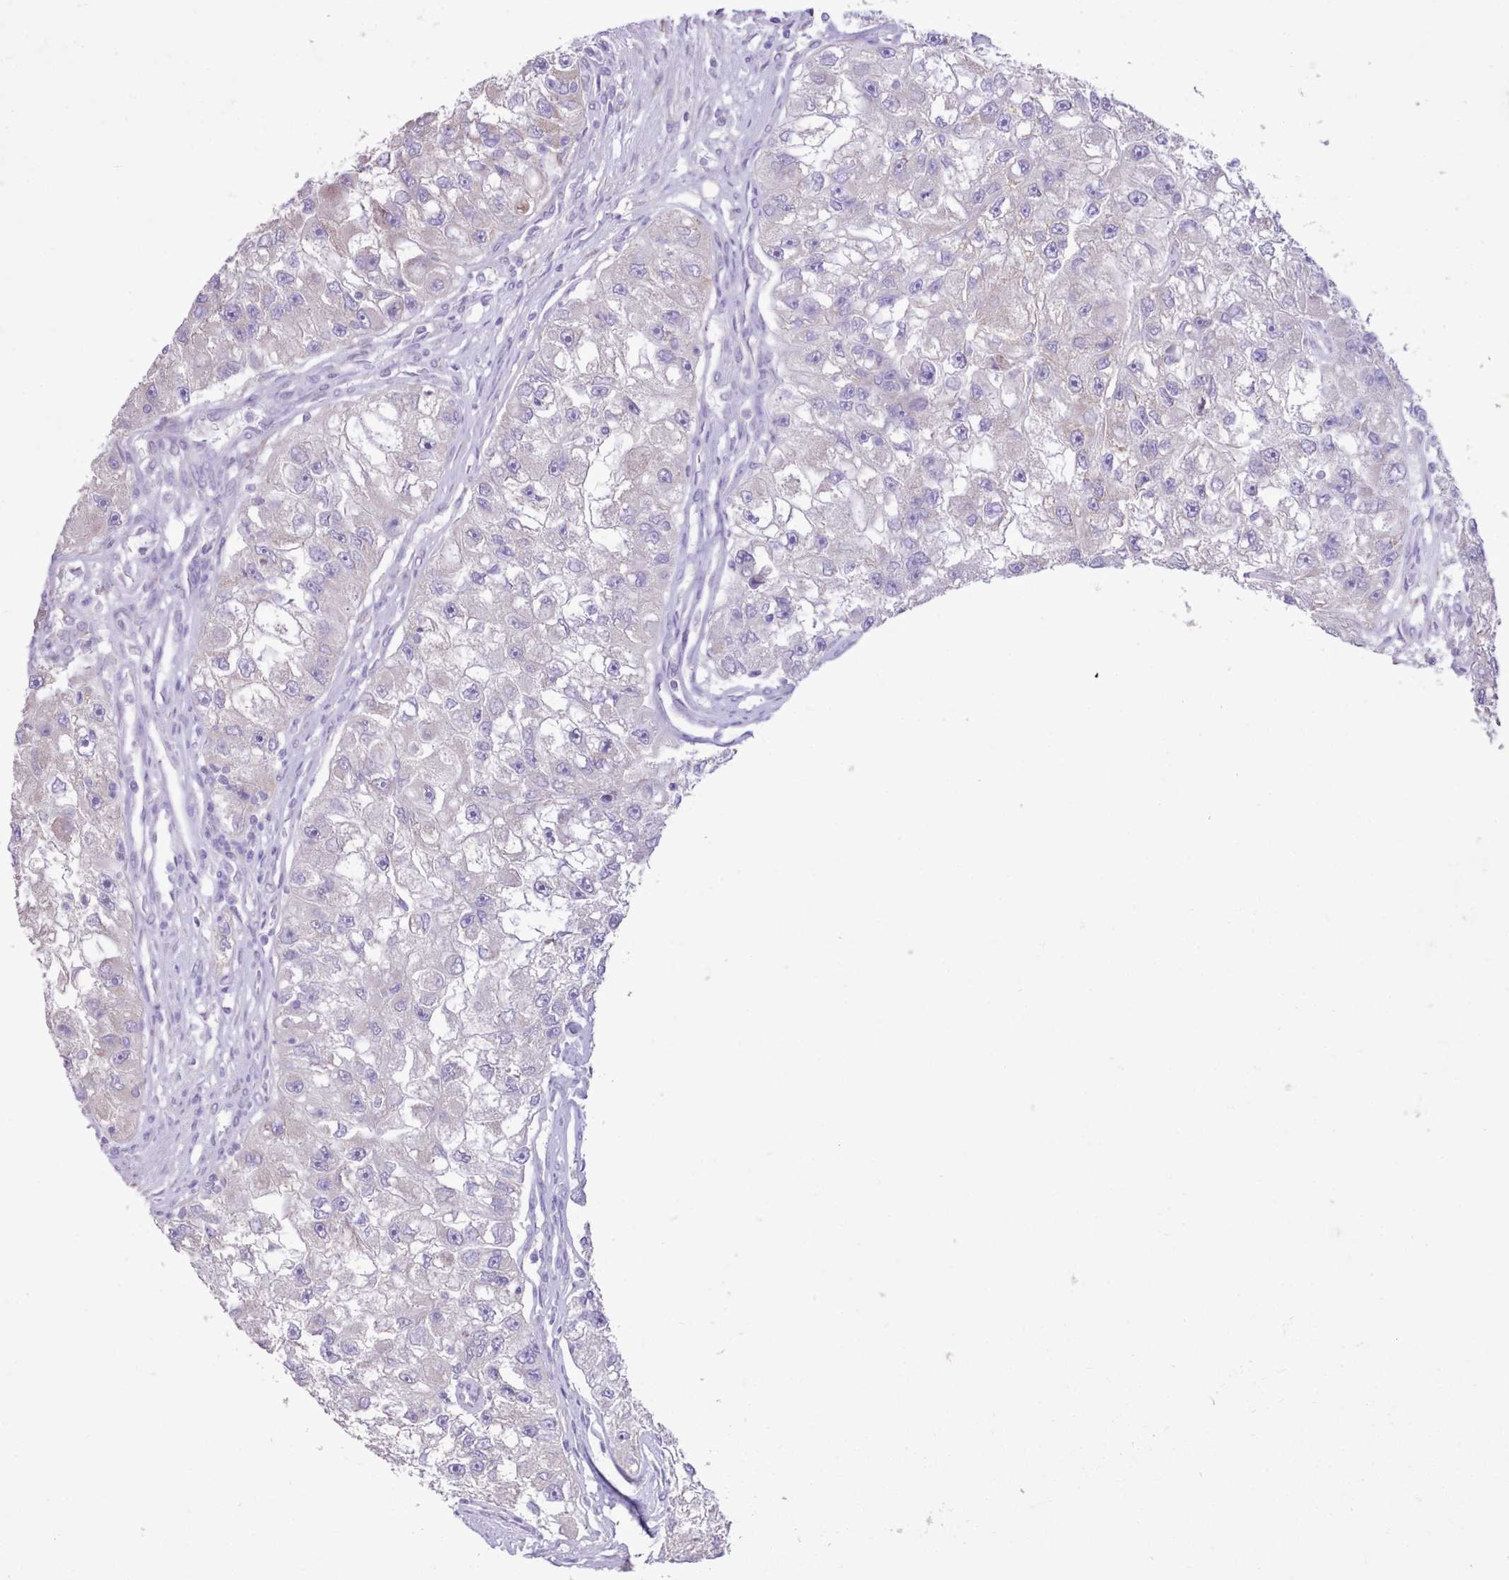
{"staining": {"intensity": "negative", "quantity": "none", "location": "none"}, "tissue": "renal cancer", "cell_type": "Tumor cells", "image_type": "cancer", "snomed": [{"axis": "morphology", "description": "Adenocarcinoma, NOS"}, {"axis": "topography", "description": "Kidney"}], "caption": "An immunohistochemistry image of adenocarcinoma (renal) is shown. There is no staining in tumor cells of adenocarcinoma (renal).", "gene": "CCL1", "patient": {"sex": "male", "age": 63}}